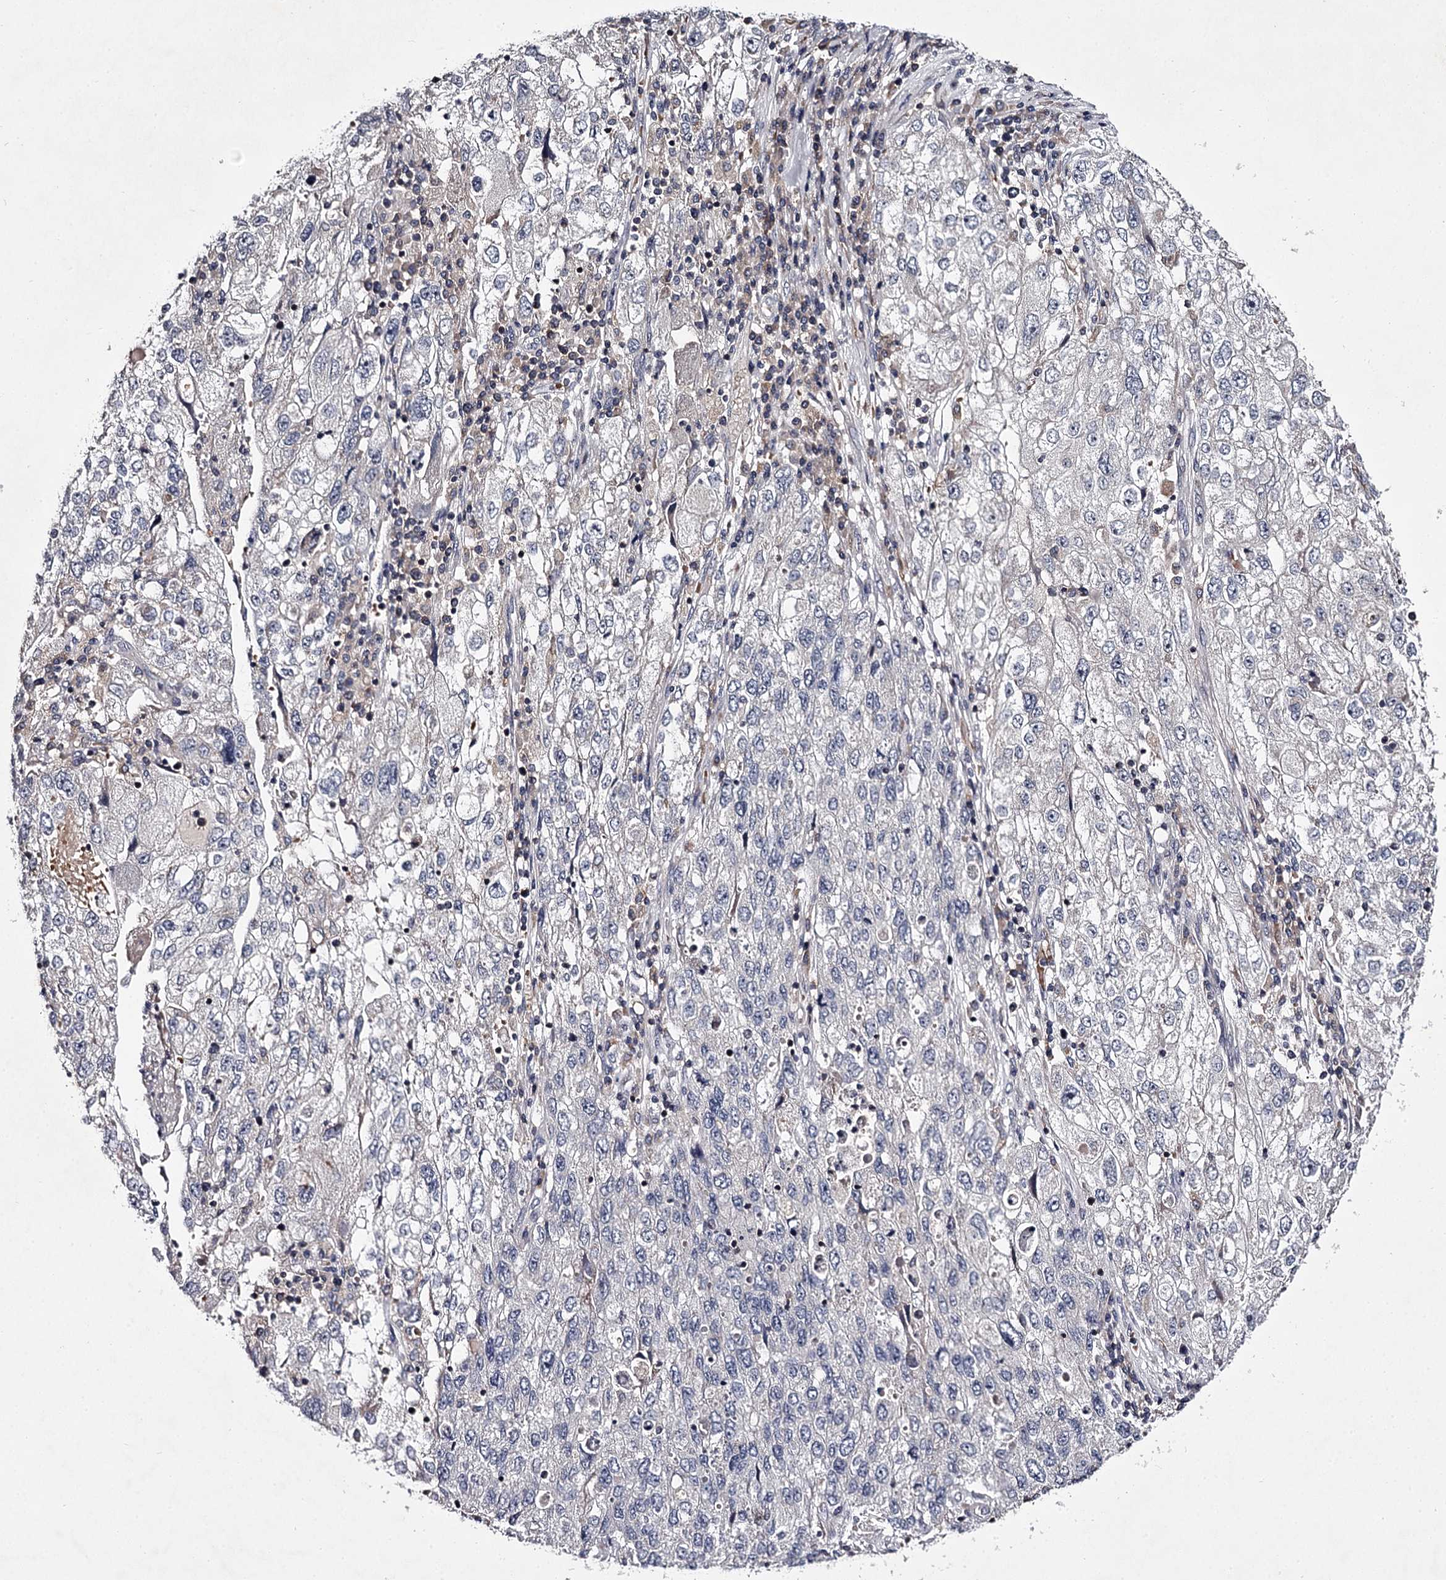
{"staining": {"intensity": "negative", "quantity": "none", "location": "none"}, "tissue": "endometrial cancer", "cell_type": "Tumor cells", "image_type": "cancer", "snomed": [{"axis": "morphology", "description": "Adenocarcinoma, NOS"}, {"axis": "topography", "description": "Endometrium"}], "caption": "IHC photomicrograph of neoplastic tissue: endometrial adenocarcinoma stained with DAB (3,3'-diaminobenzidine) demonstrates no significant protein expression in tumor cells.", "gene": "RASSF6", "patient": {"sex": "female", "age": 49}}